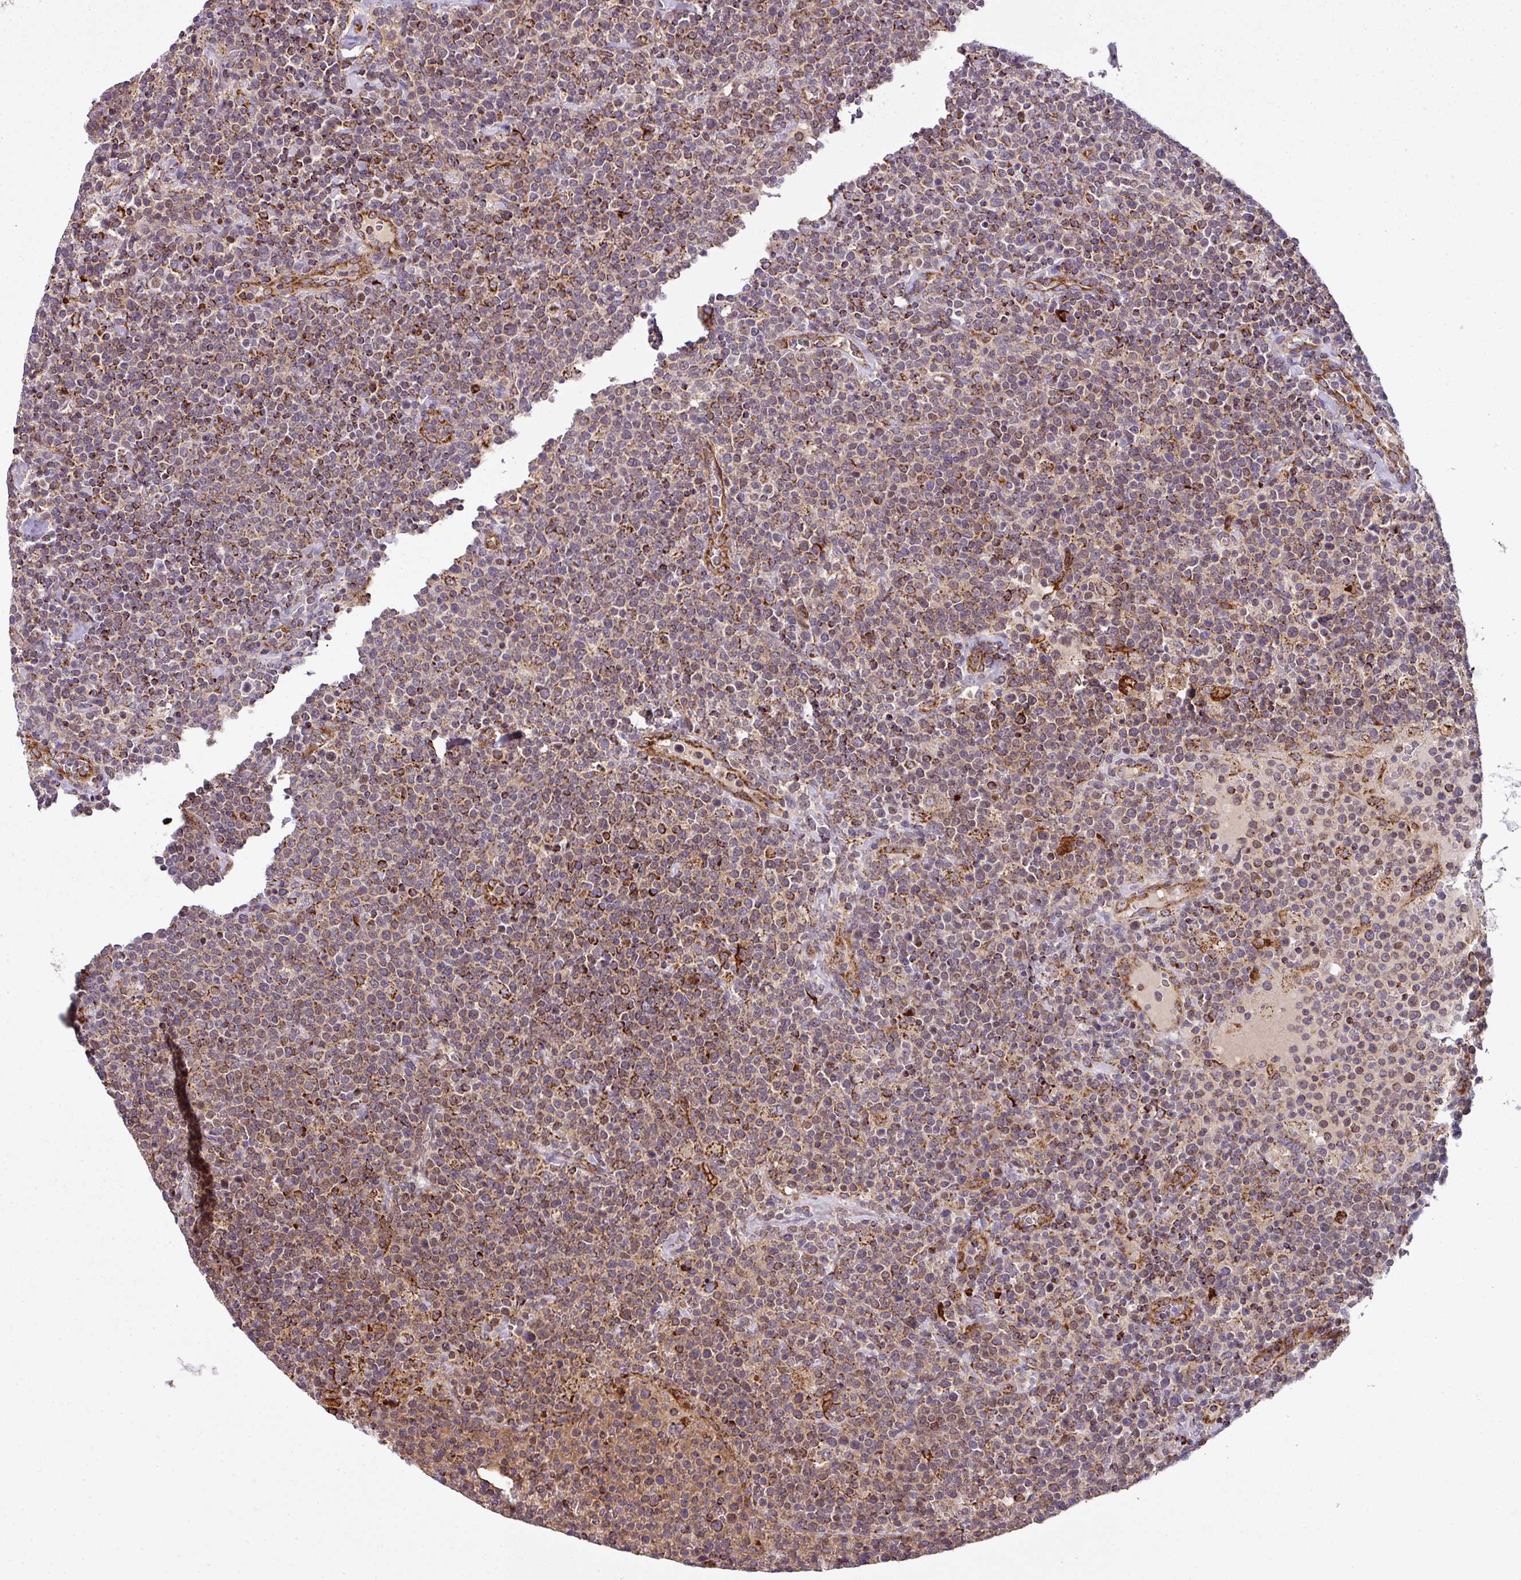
{"staining": {"intensity": "moderate", "quantity": ">75%", "location": "cytoplasmic/membranous"}, "tissue": "lymphoma", "cell_type": "Tumor cells", "image_type": "cancer", "snomed": [{"axis": "morphology", "description": "Malignant lymphoma, non-Hodgkin's type, High grade"}, {"axis": "topography", "description": "Lymph node"}], "caption": "A photomicrograph of lymphoma stained for a protein demonstrates moderate cytoplasmic/membranous brown staining in tumor cells.", "gene": "PRELID3B", "patient": {"sex": "male", "age": 61}}